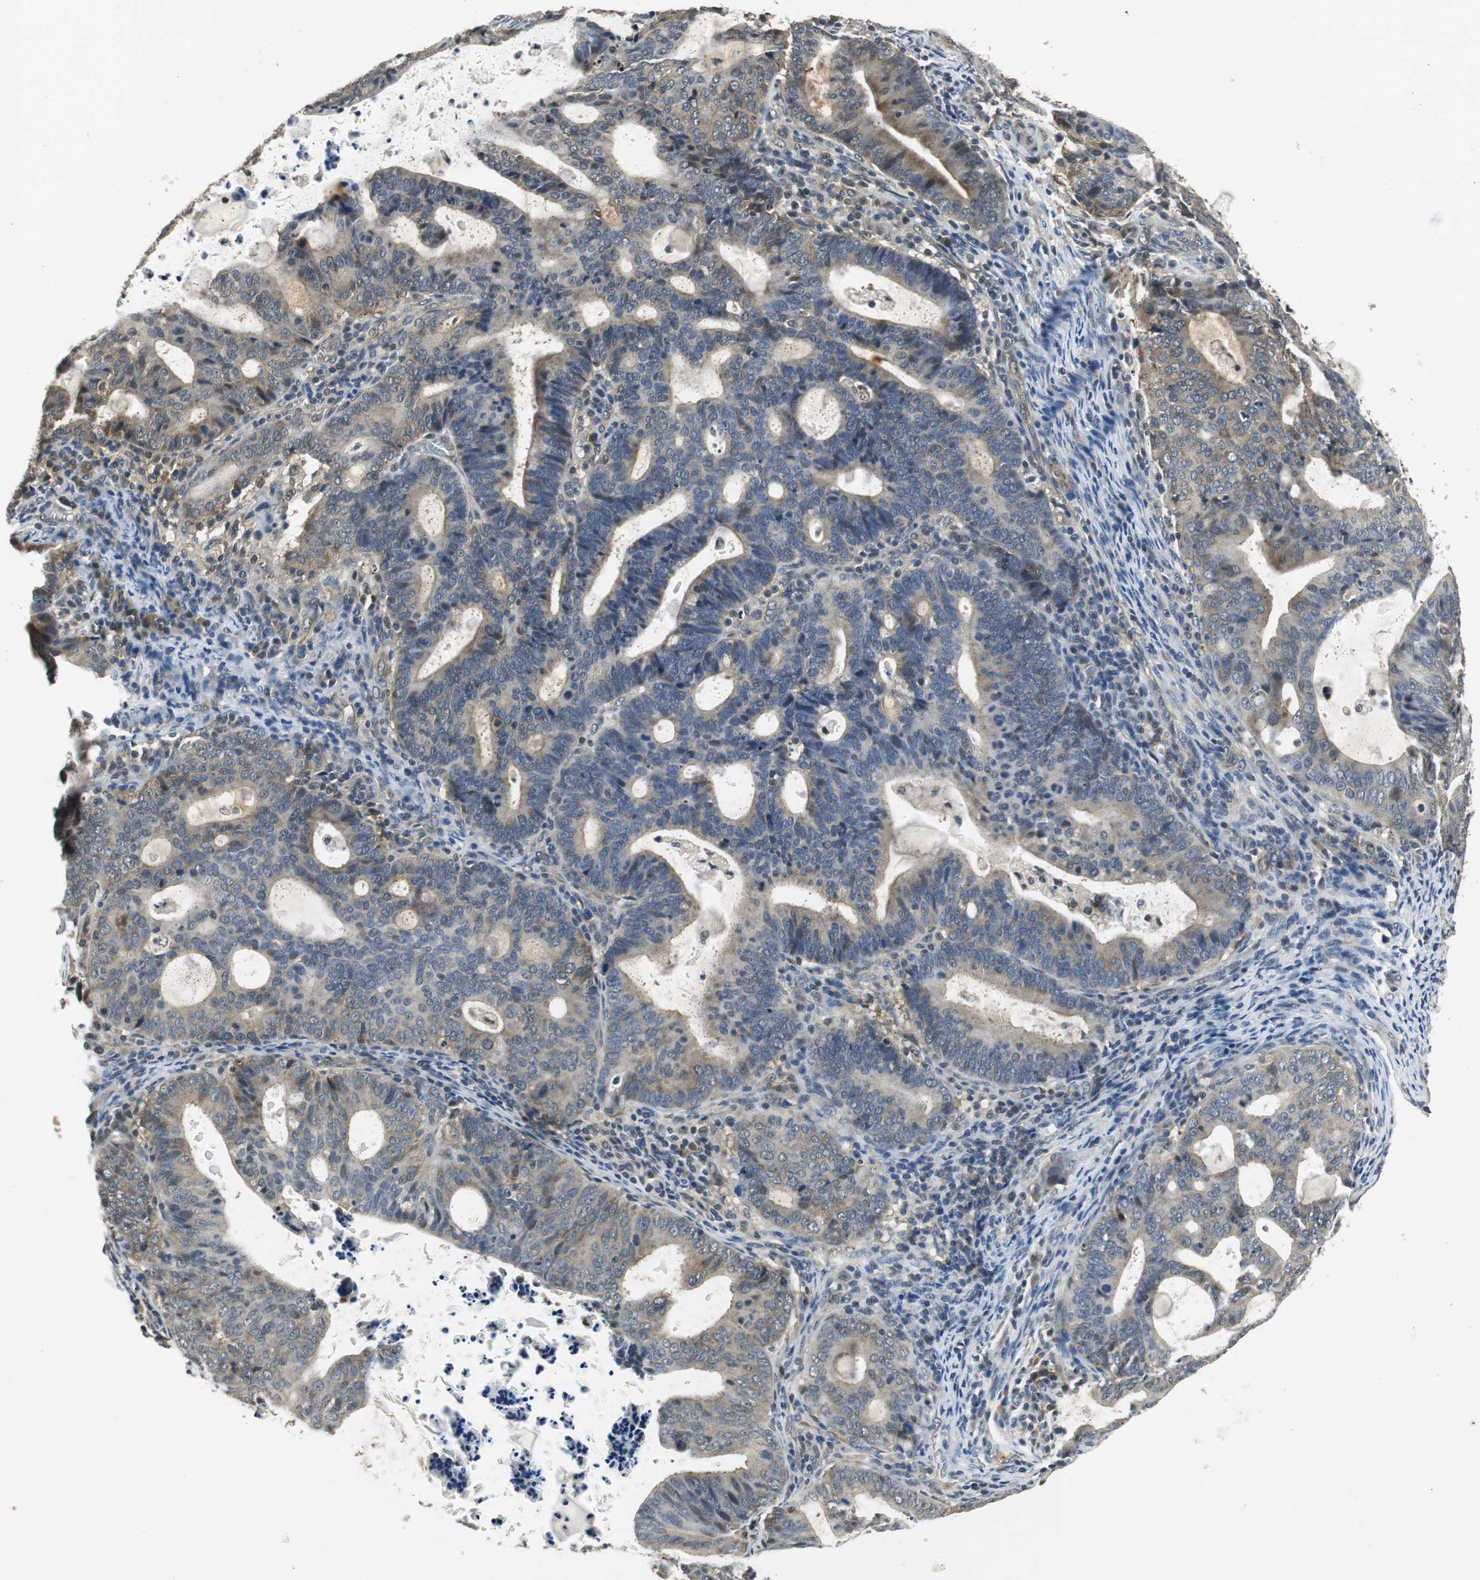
{"staining": {"intensity": "moderate", "quantity": "25%-75%", "location": "cytoplasmic/membranous"}, "tissue": "endometrial cancer", "cell_type": "Tumor cells", "image_type": "cancer", "snomed": [{"axis": "morphology", "description": "Adenocarcinoma, NOS"}, {"axis": "topography", "description": "Uterus"}], "caption": "Endometrial cancer stained with DAB immunohistochemistry exhibits medium levels of moderate cytoplasmic/membranous staining in about 25%-75% of tumor cells.", "gene": "PSMB4", "patient": {"sex": "female", "age": 83}}